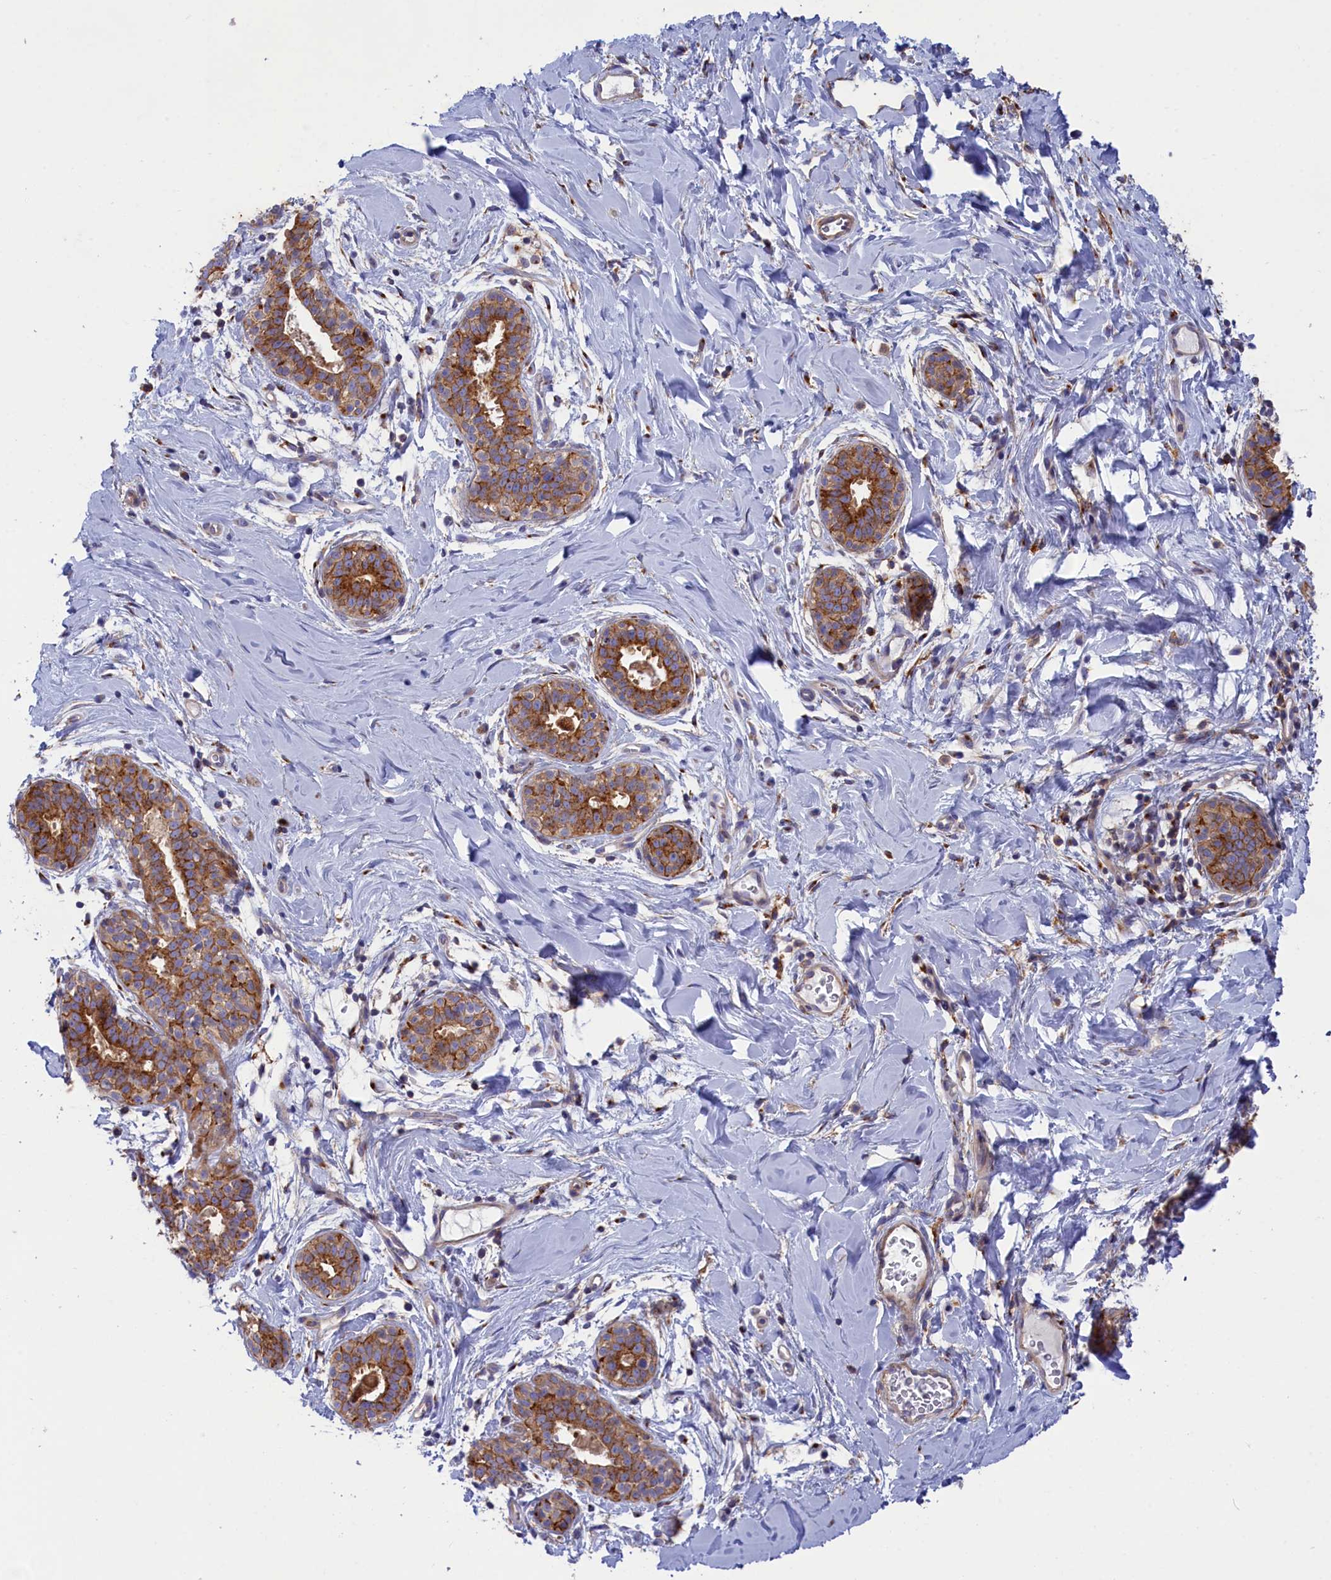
{"staining": {"intensity": "negative", "quantity": "none", "location": "none"}, "tissue": "adipose tissue", "cell_type": "Adipocytes", "image_type": "normal", "snomed": [{"axis": "morphology", "description": "Normal tissue, NOS"}, {"axis": "topography", "description": "Breast"}], "caption": "The IHC photomicrograph has no significant expression in adipocytes of adipose tissue. Brightfield microscopy of IHC stained with DAB (3,3'-diaminobenzidine) (brown) and hematoxylin (blue), captured at high magnification.", "gene": "SCAMP4", "patient": {"sex": "female", "age": 26}}